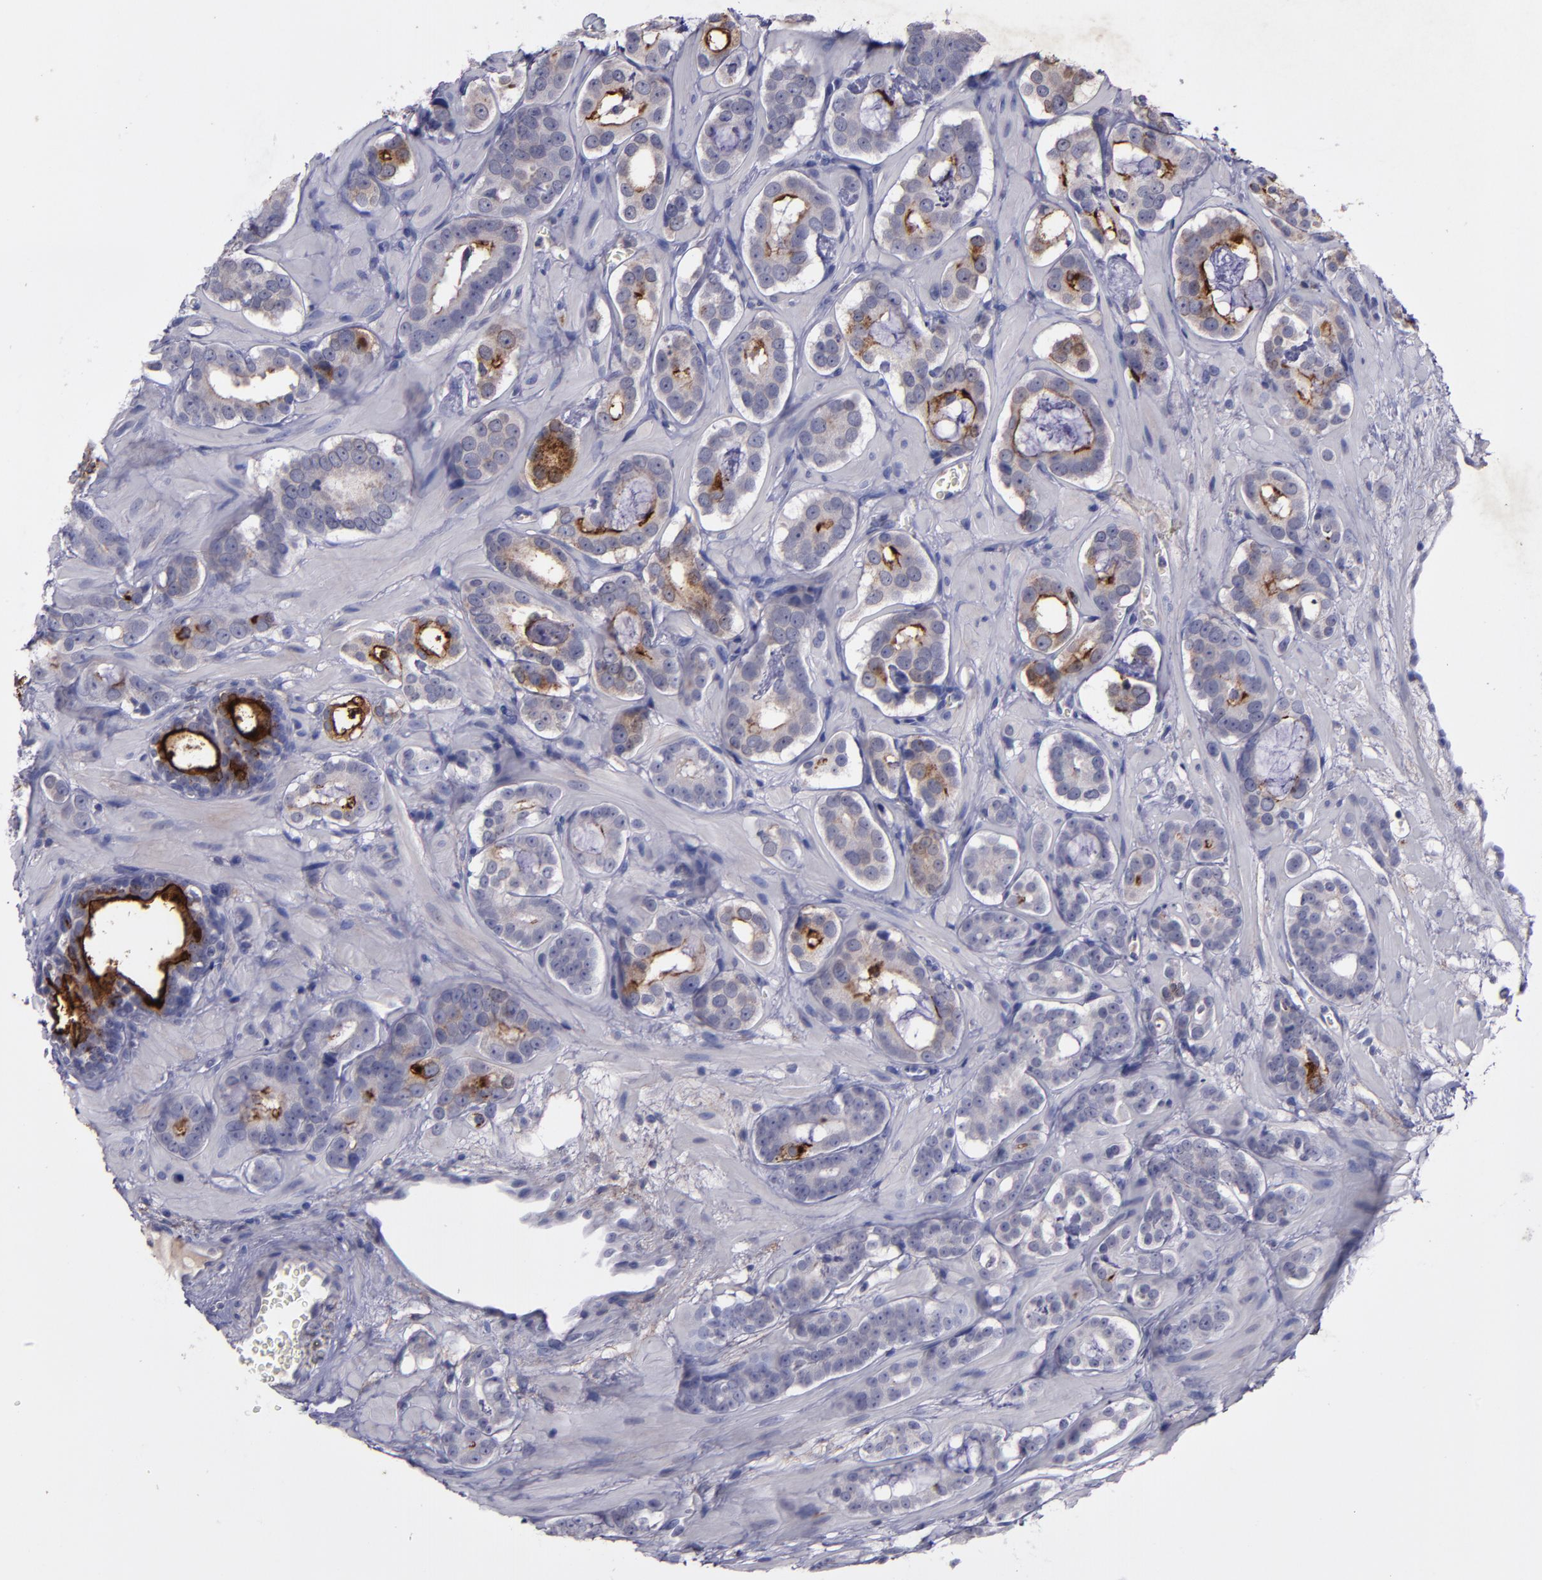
{"staining": {"intensity": "moderate", "quantity": "<25%", "location": "cytoplasmic/membranous"}, "tissue": "prostate cancer", "cell_type": "Tumor cells", "image_type": "cancer", "snomed": [{"axis": "morphology", "description": "Adenocarcinoma, Low grade"}, {"axis": "topography", "description": "Prostate"}], "caption": "High-power microscopy captured an immunohistochemistry micrograph of low-grade adenocarcinoma (prostate), revealing moderate cytoplasmic/membranous expression in about <25% of tumor cells.", "gene": "MFGE8", "patient": {"sex": "male", "age": 57}}